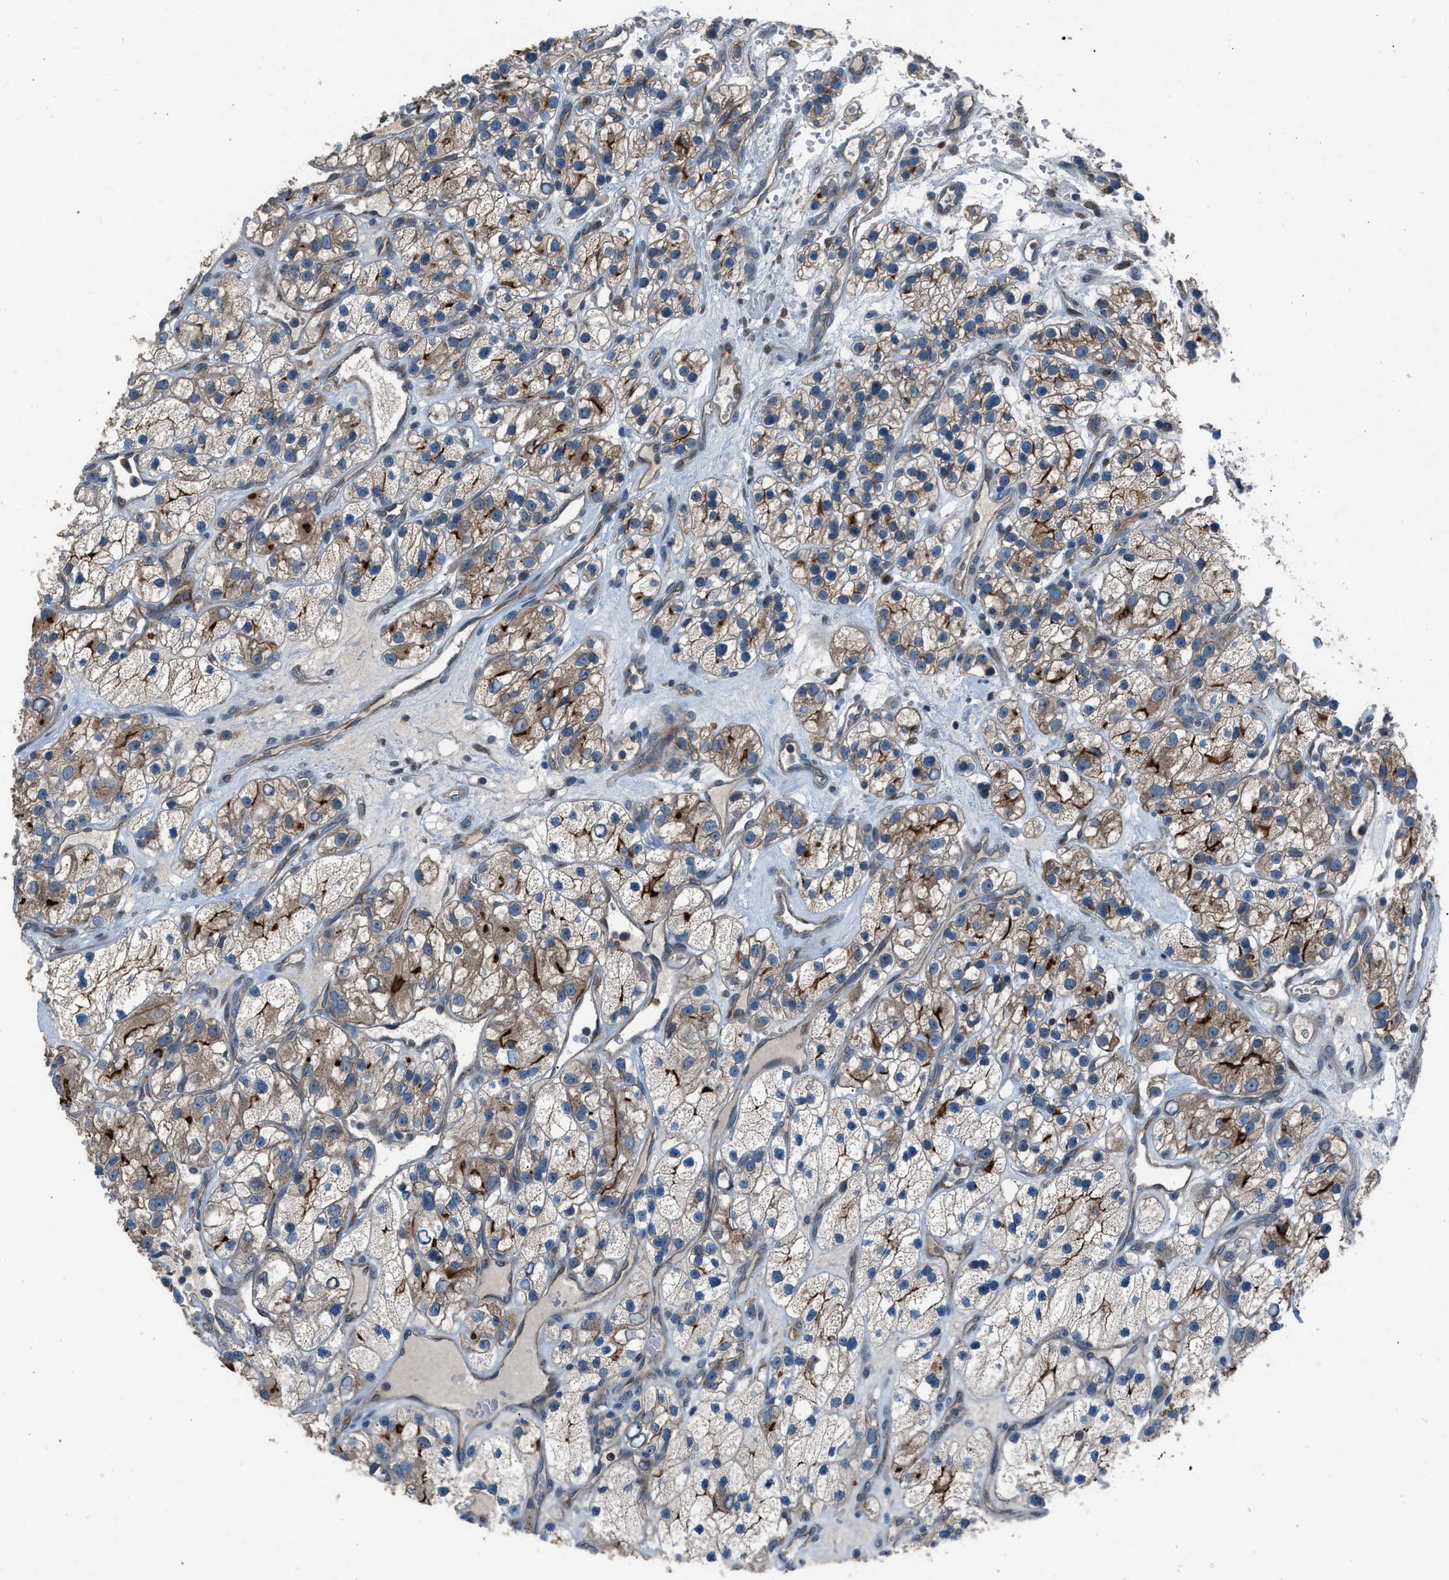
{"staining": {"intensity": "moderate", "quantity": "25%-75%", "location": "cytoplasmic/membranous"}, "tissue": "renal cancer", "cell_type": "Tumor cells", "image_type": "cancer", "snomed": [{"axis": "morphology", "description": "Adenocarcinoma, NOS"}, {"axis": "topography", "description": "Kidney"}], "caption": "The image displays a brown stain indicating the presence of a protein in the cytoplasmic/membranous of tumor cells in adenocarcinoma (renal).", "gene": "CRTC1", "patient": {"sex": "female", "age": 57}}